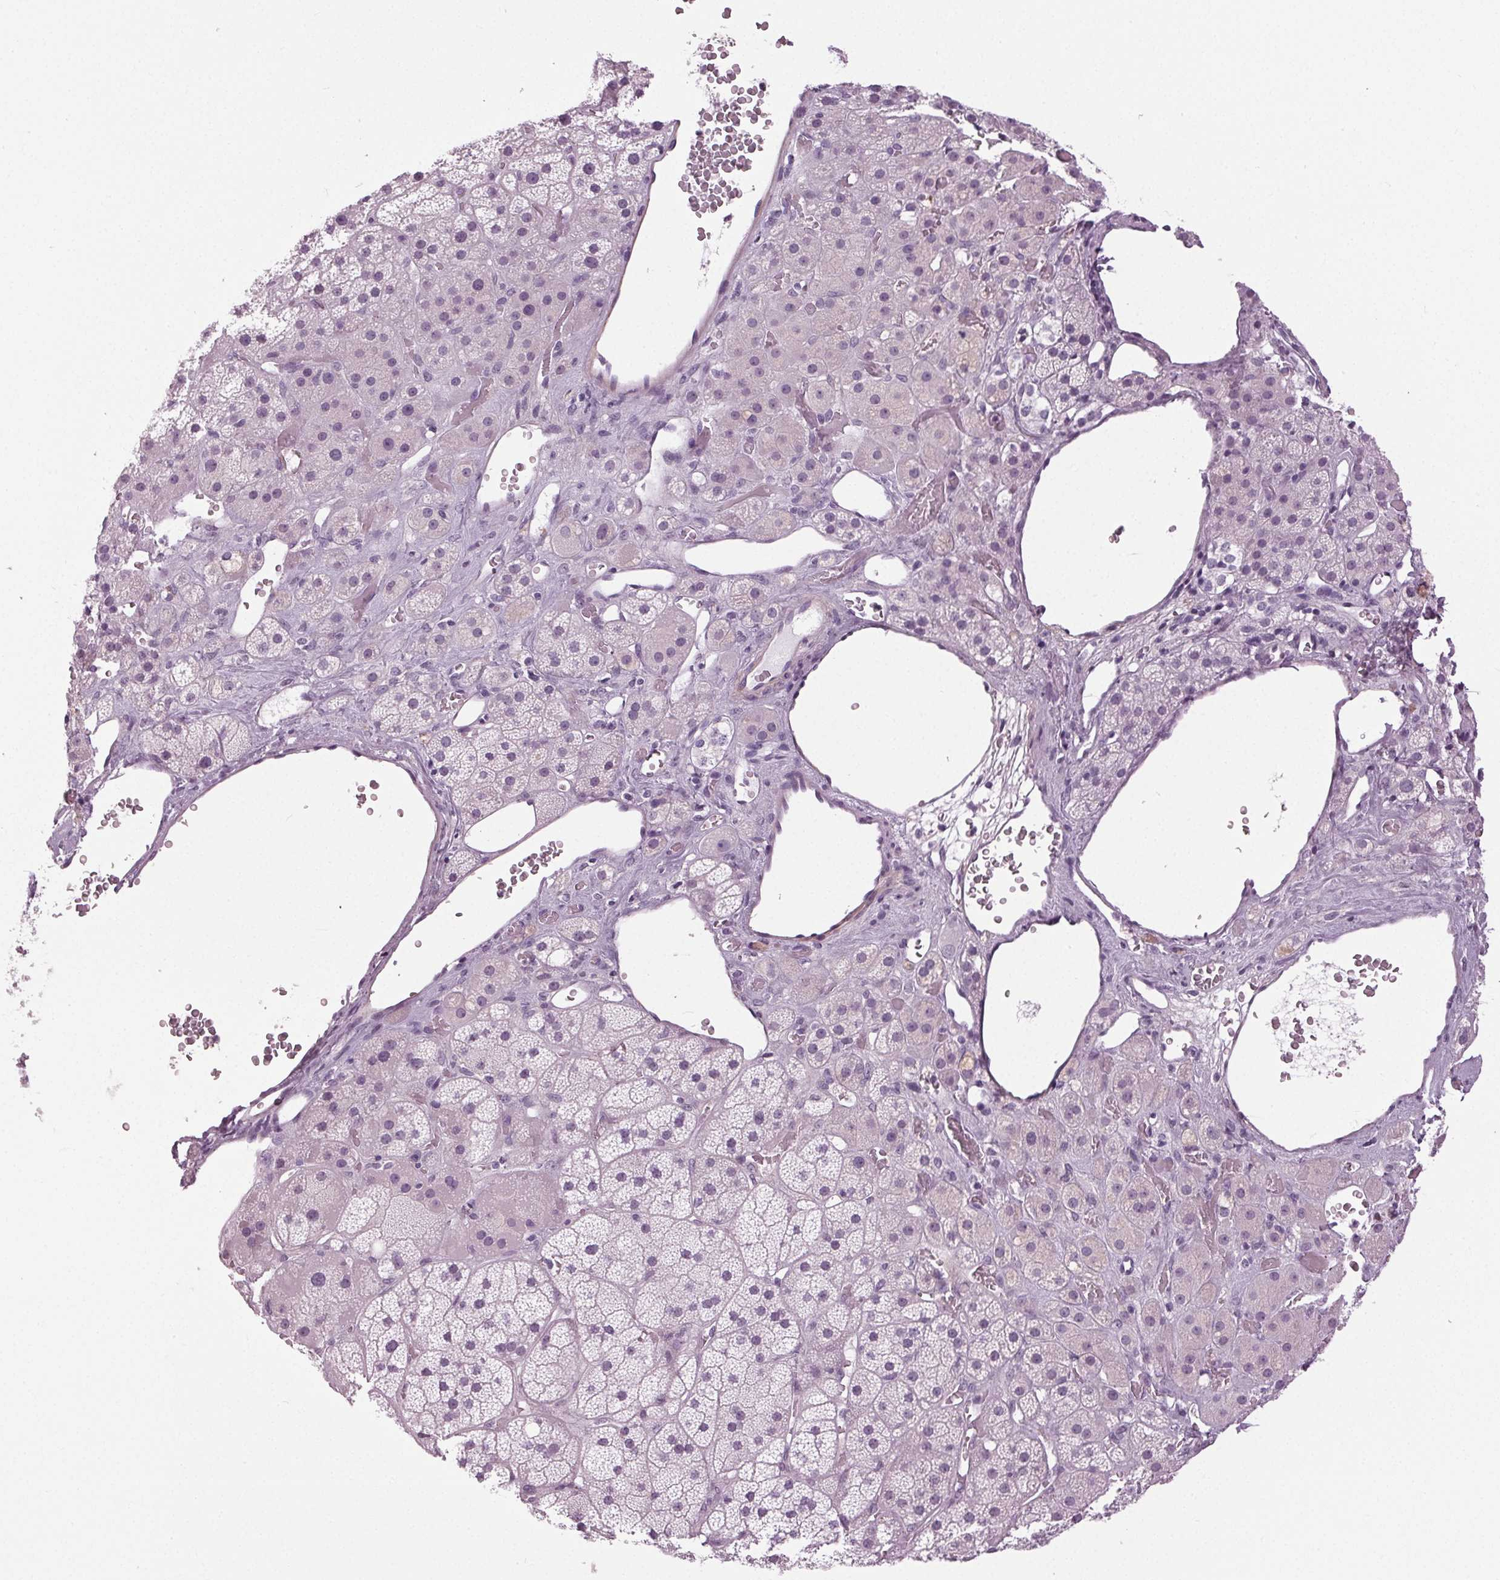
{"staining": {"intensity": "negative", "quantity": "none", "location": "none"}, "tissue": "adrenal gland", "cell_type": "Glandular cells", "image_type": "normal", "snomed": [{"axis": "morphology", "description": "Normal tissue, NOS"}, {"axis": "topography", "description": "Adrenal gland"}], "caption": "This is an immunohistochemistry (IHC) photomicrograph of normal human adrenal gland. There is no positivity in glandular cells.", "gene": "DNAH12", "patient": {"sex": "male", "age": 57}}